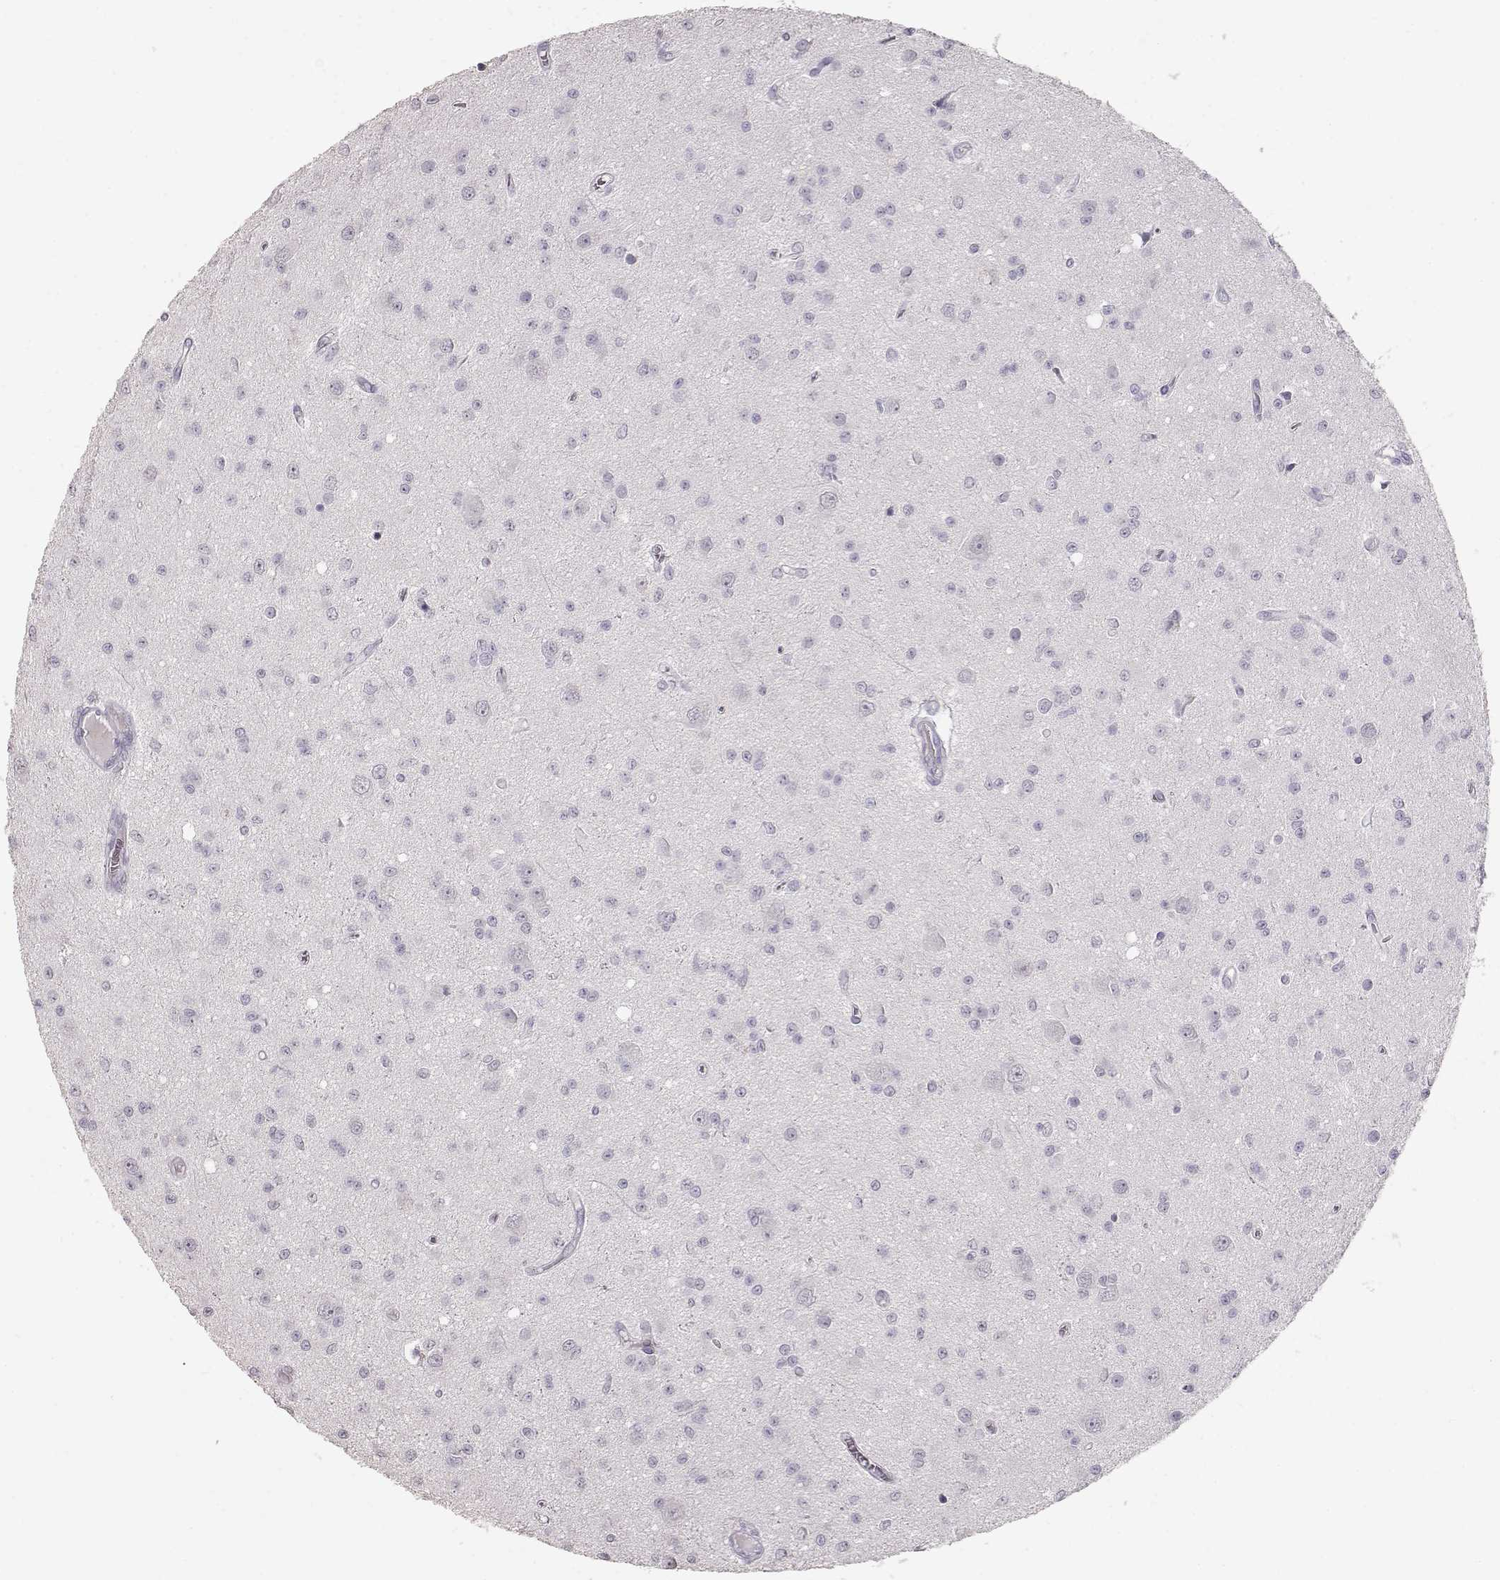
{"staining": {"intensity": "negative", "quantity": "none", "location": "none"}, "tissue": "glioma", "cell_type": "Tumor cells", "image_type": "cancer", "snomed": [{"axis": "morphology", "description": "Glioma, malignant, Low grade"}, {"axis": "topography", "description": "Brain"}], "caption": "Immunohistochemical staining of glioma exhibits no significant positivity in tumor cells.", "gene": "TKTL1", "patient": {"sex": "female", "age": 45}}